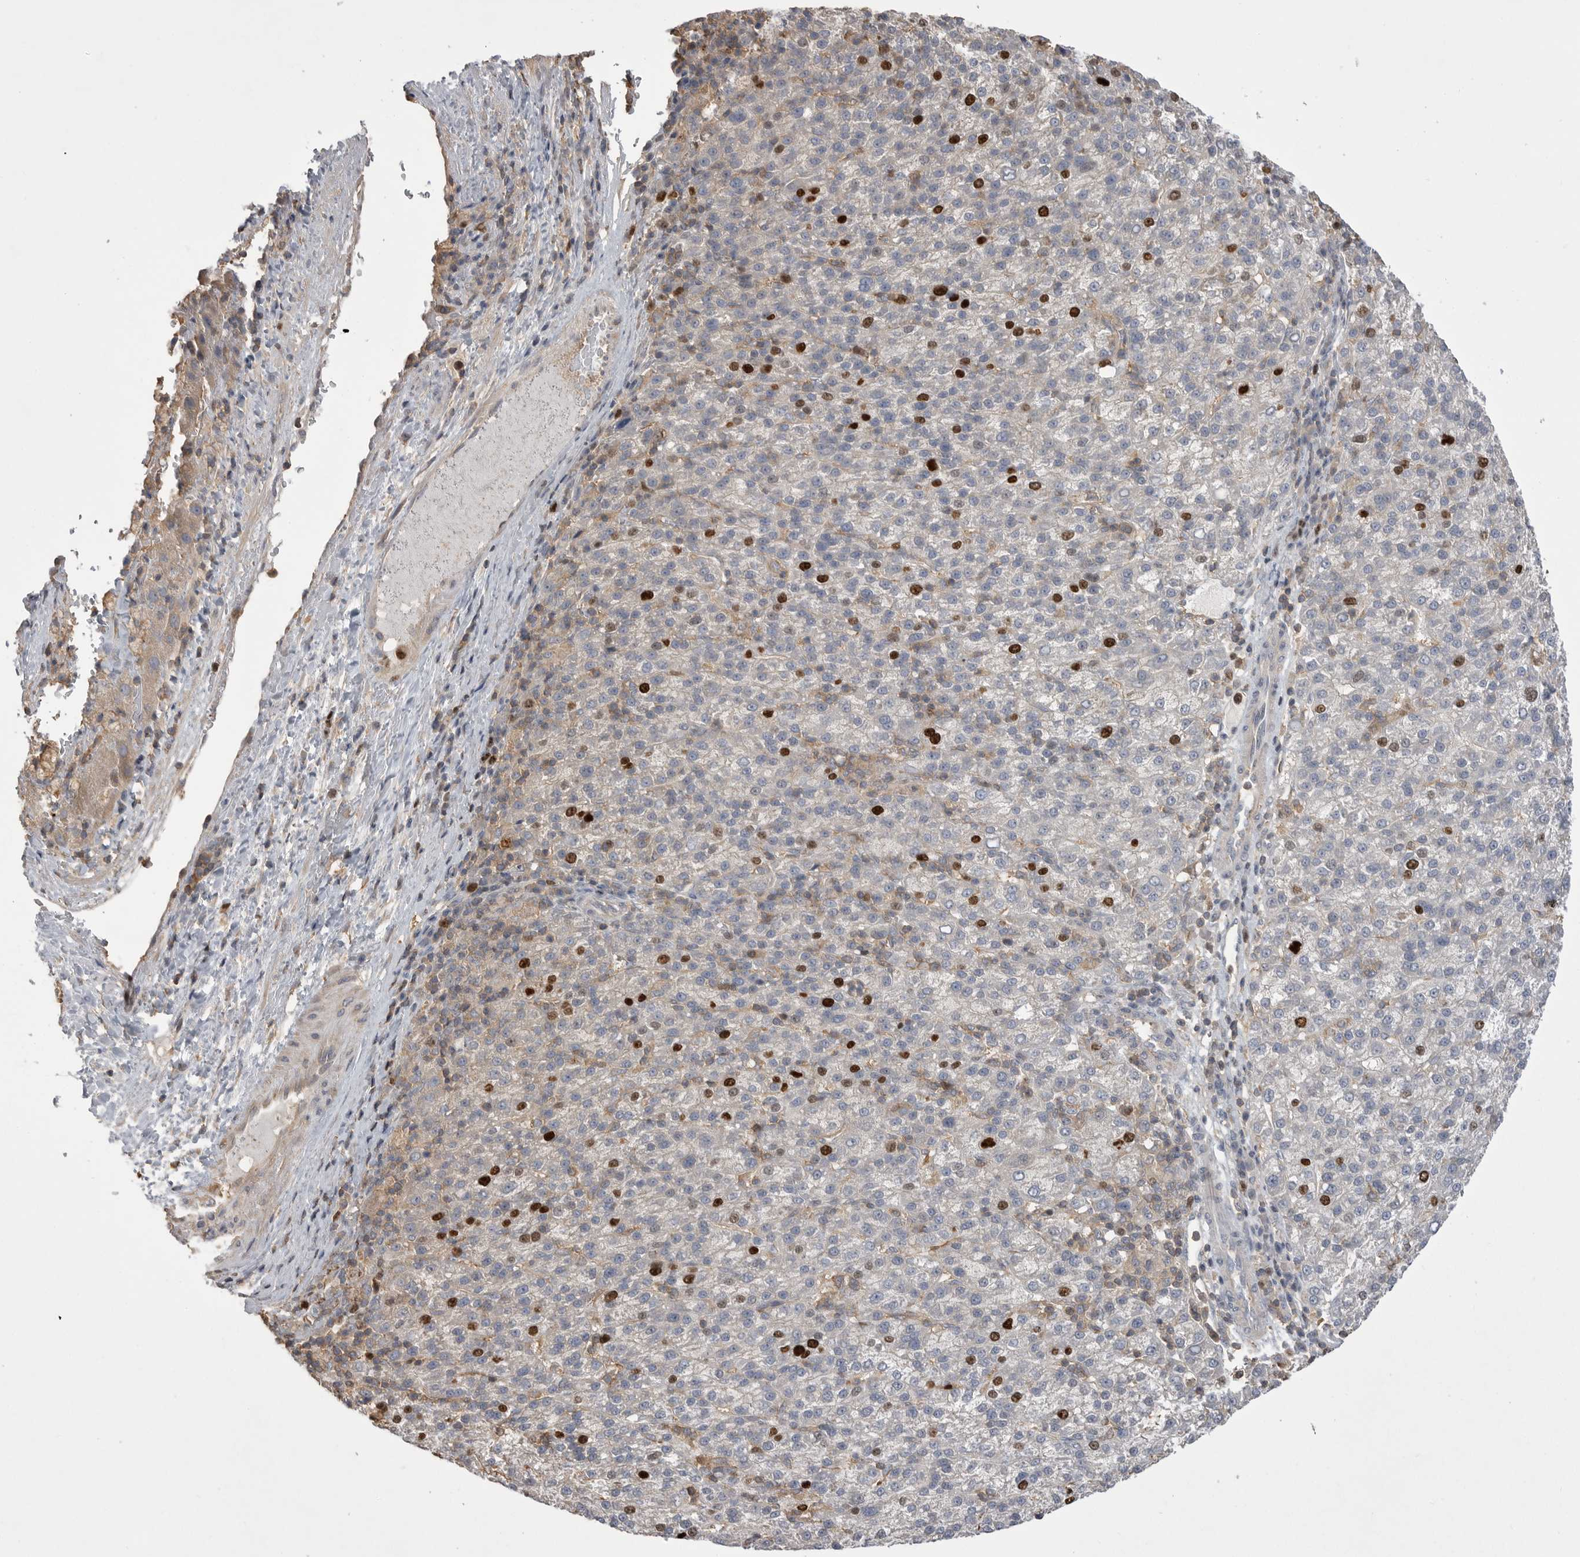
{"staining": {"intensity": "strong", "quantity": "<25%", "location": "nuclear"}, "tissue": "liver cancer", "cell_type": "Tumor cells", "image_type": "cancer", "snomed": [{"axis": "morphology", "description": "Carcinoma, Hepatocellular, NOS"}, {"axis": "topography", "description": "Liver"}], "caption": "Immunohistochemistry micrograph of neoplastic tissue: human liver hepatocellular carcinoma stained using immunohistochemistry shows medium levels of strong protein expression localized specifically in the nuclear of tumor cells, appearing as a nuclear brown color.", "gene": "TOP2A", "patient": {"sex": "female", "age": 58}}